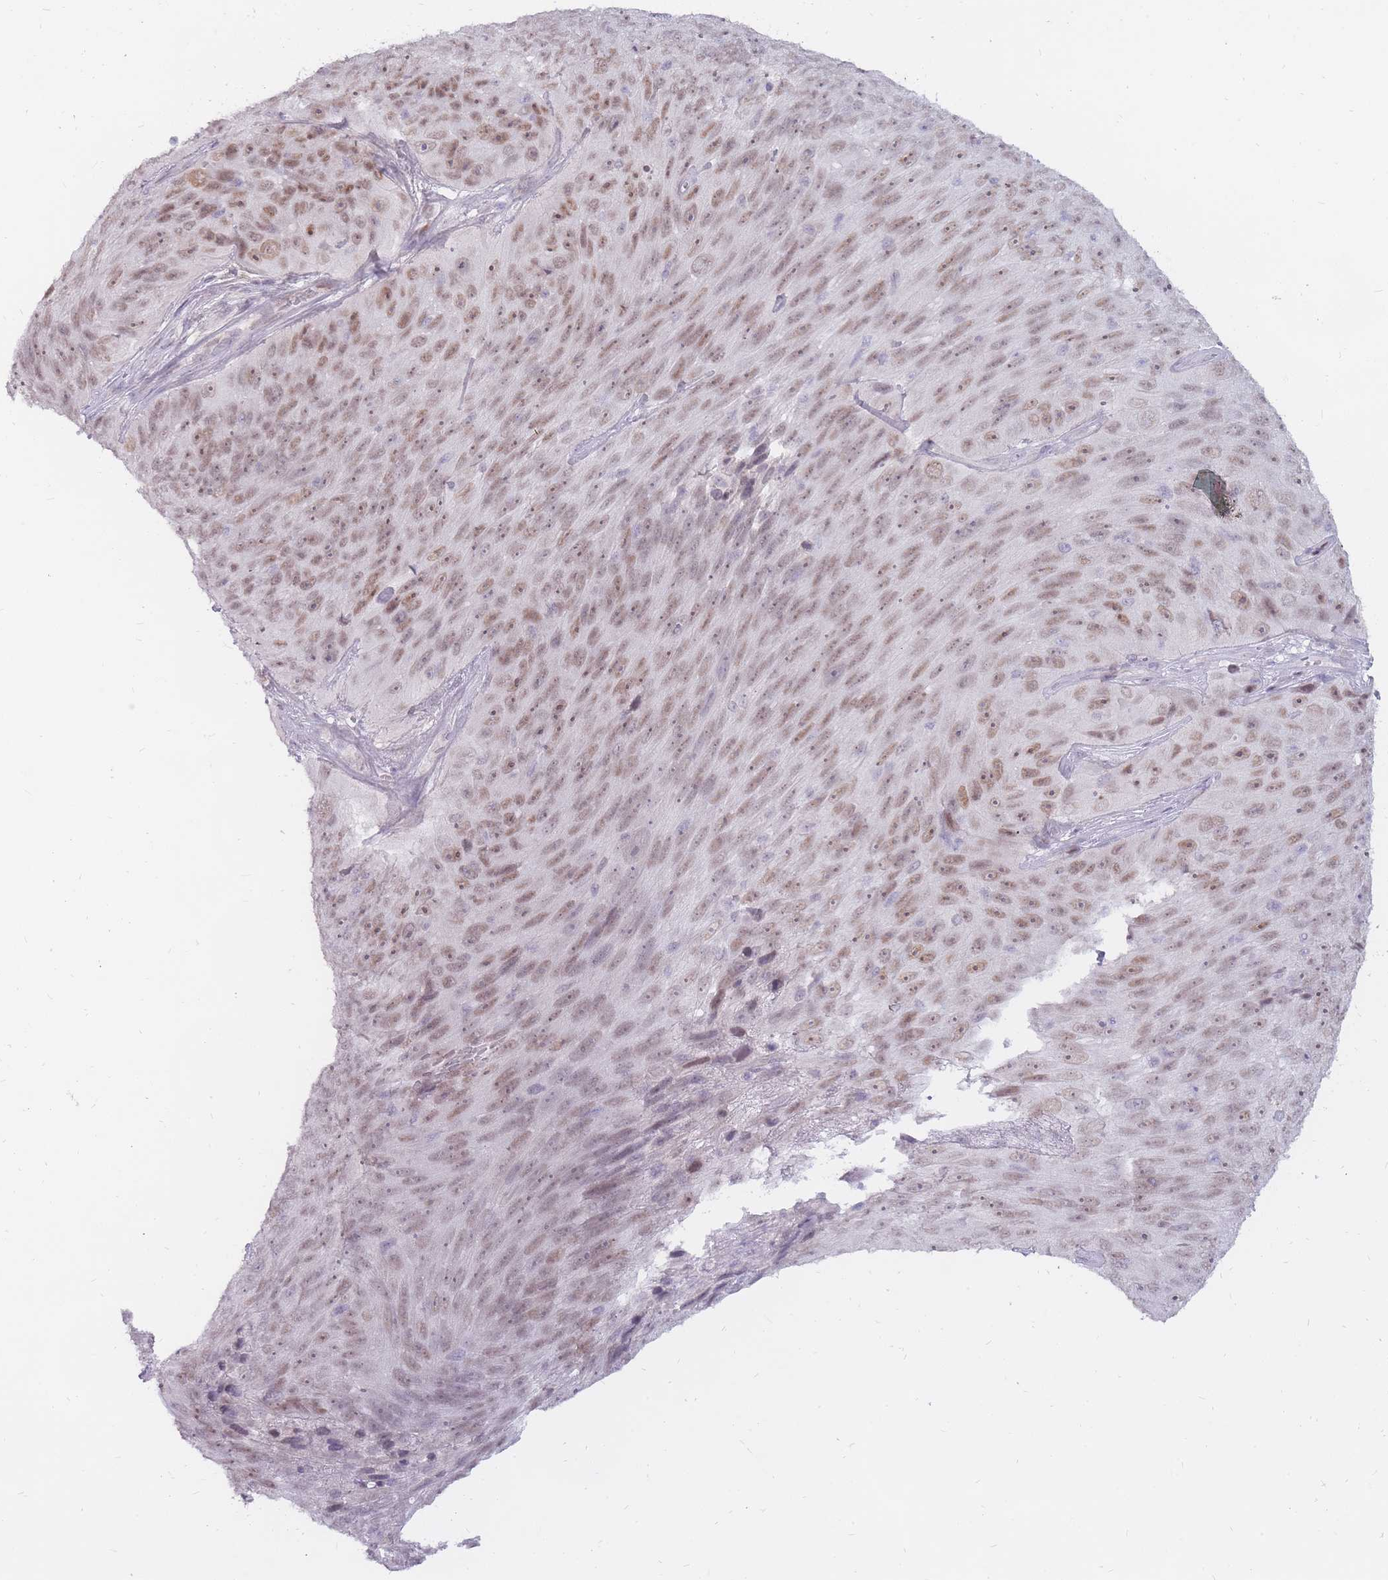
{"staining": {"intensity": "moderate", "quantity": ">75%", "location": "nuclear"}, "tissue": "skin cancer", "cell_type": "Tumor cells", "image_type": "cancer", "snomed": [{"axis": "morphology", "description": "Squamous cell carcinoma, NOS"}, {"axis": "topography", "description": "Skin"}], "caption": "IHC (DAB (3,3'-diaminobenzidine)) staining of skin cancer reveals moderate nuclear protein expression in about >75% of tumor cells. (DAB IHC, brown staining for protein, blue staining for nuclei).", "gene": "POMZP3", "patient": {"sex": "female", "age": 87}}